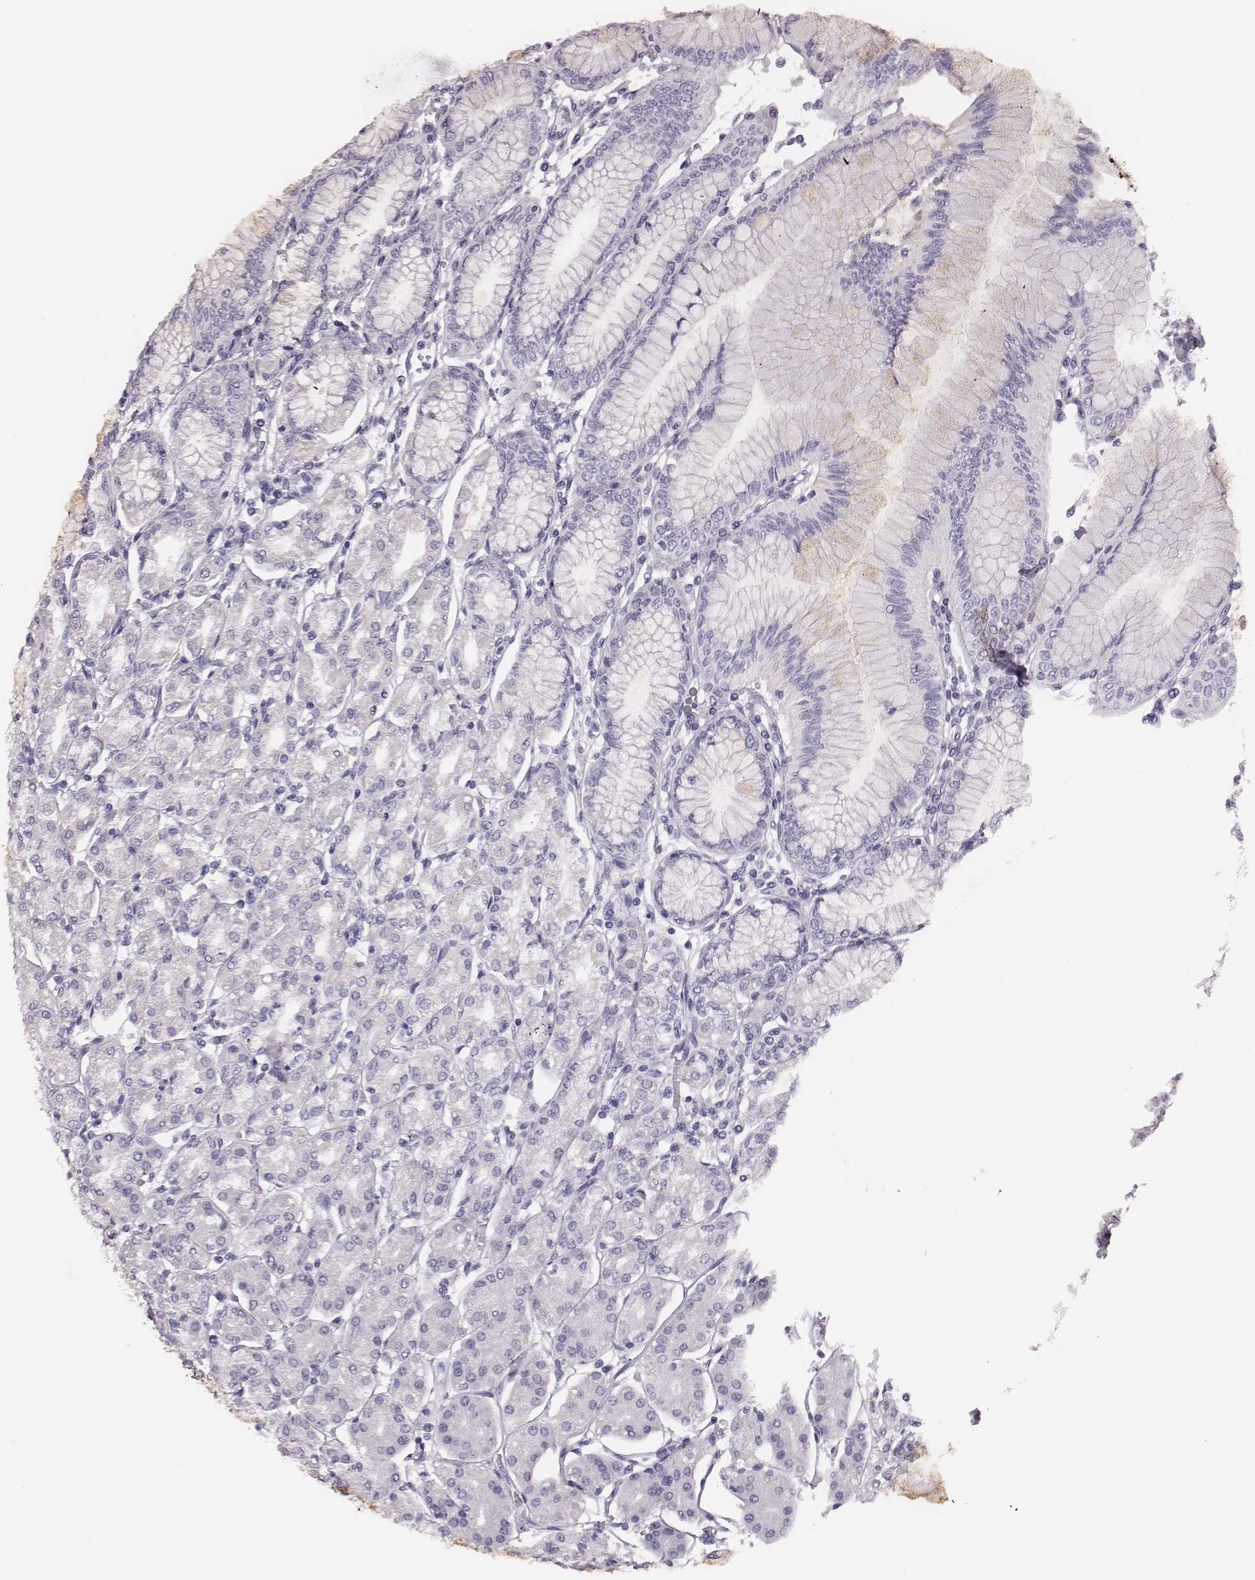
{"staining": {"intensity": "negative", "quantity": "none", "location": "none"}, "tissue": "stomach", "cell_type": "Glandular cells", "image_type": "normal", "snomed": [{"axis": "morphology", "description": "Normal tissue, NOS"}, {"axis": "topography", "description": "Skeletal muscle"}, {"axis": "topography", "description": "Stomach"}], "caption": "Stomach was stained to show a protein in brown. There is no significant staining in glandular cells. (DAB (3,3'-diaminobenzidine) immunohistochemistry, high magnification).", "gene": "H1", "patient": {"sex": "female", "age": 57}}